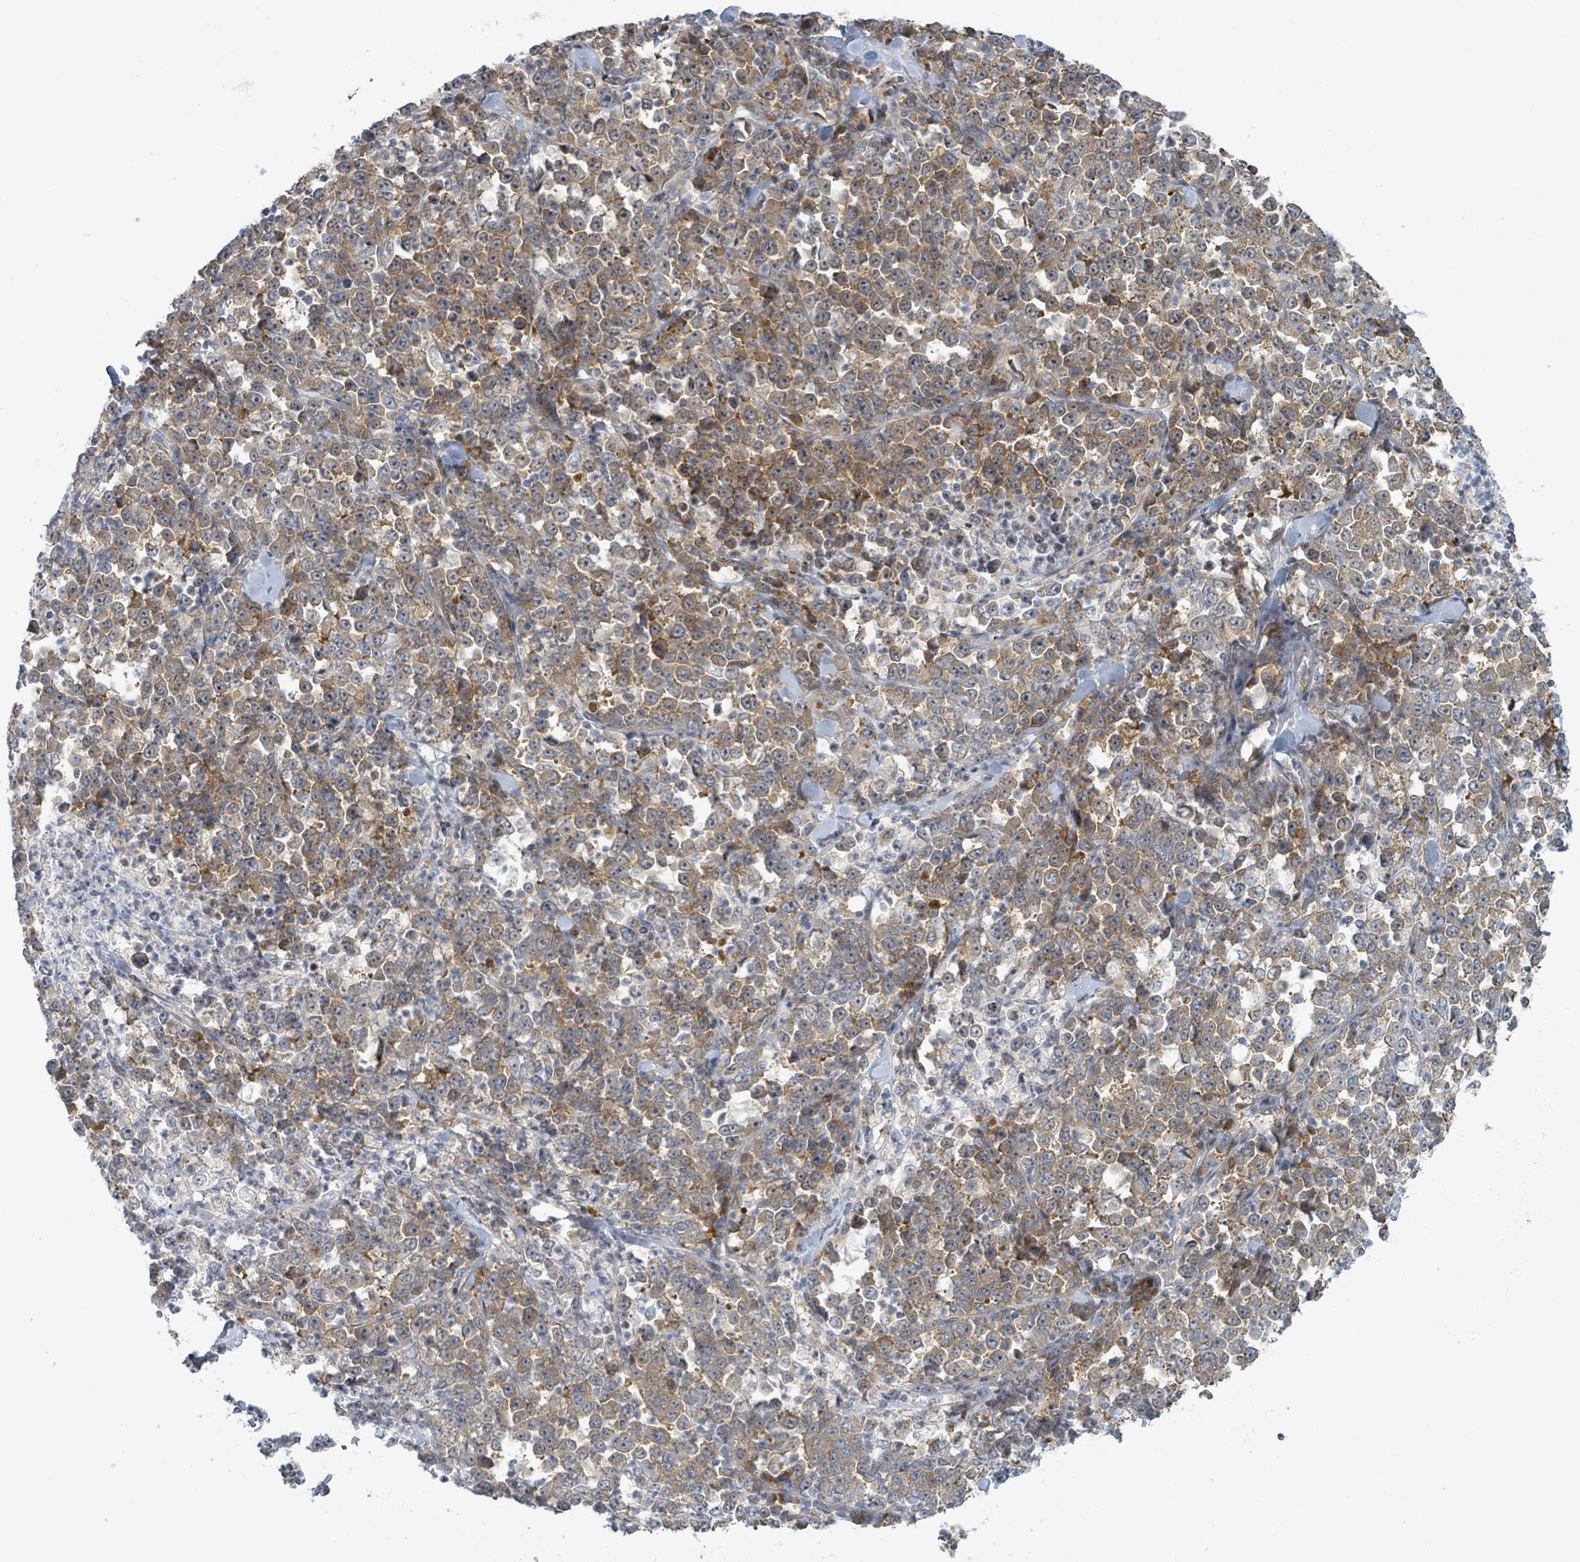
{"staining": {"intensity": "moderate", "quantity": ">75%", "location": "cytoplasmic/membranous"}, "tissue": "stomach cancer", "cell_type": "Tumor cells", "image_type": "cancer", "snomed": [{"axis": "morphology", "description": "Normal tissue, NOS"}, {"axis": "morphology", "description": "Adenocarcinoma, NOS"}, {"axis": "topography", "description": "Stomach, upper"}, {"axis": "topography", "description": "Stomach"}], "caption": "A histopathology image of stomach cancer stained for a protein displays moderate cytoplasmic/membranous brown staining in tumor cells.", "gene": "RPL32", "patient": {"sex": "male", "age": 59}}